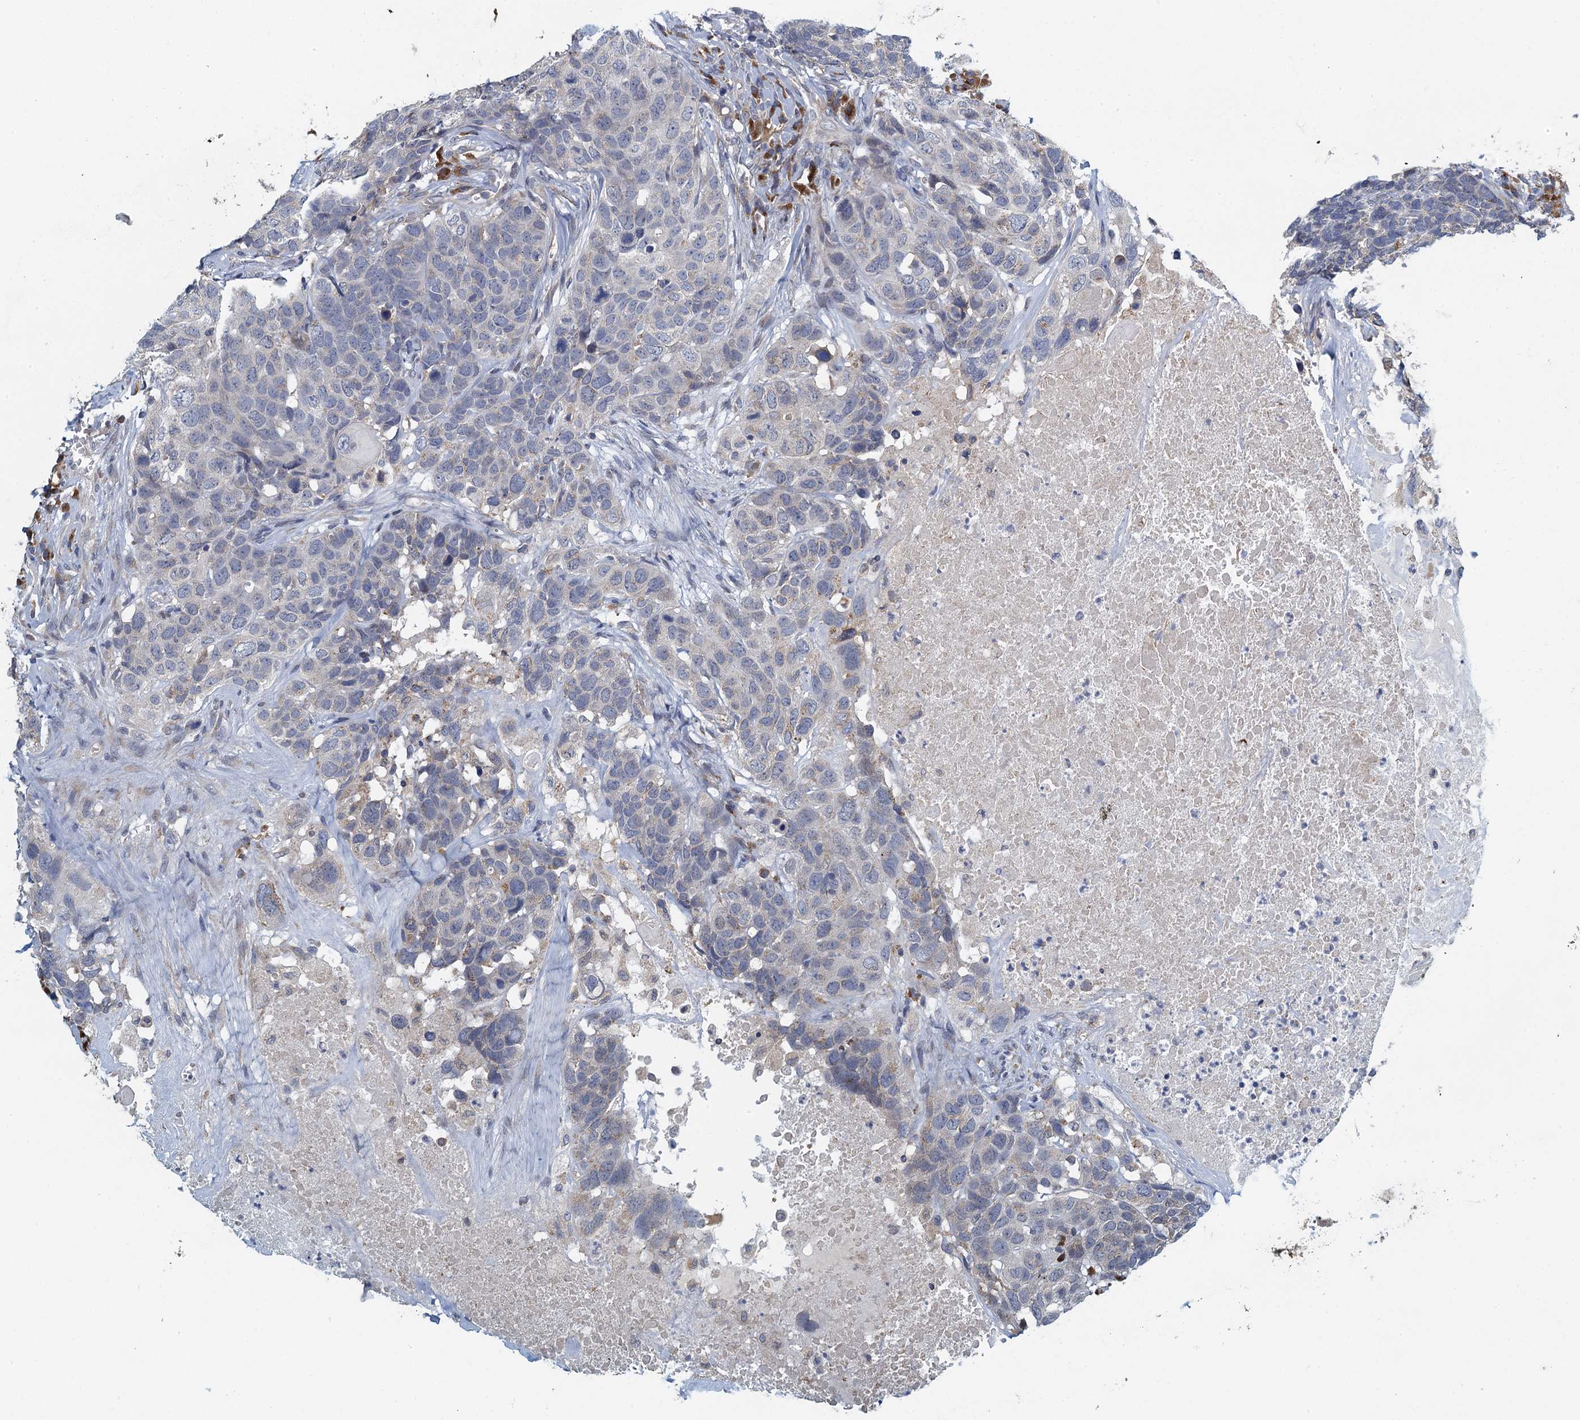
{"staining": {"intensity": "negative", "quantity": "none", "location": "none"}, "tissue": "head and neck cancer", "cell_type": "Tumor cells", "image_type": "cancer", "snomed": [{"axis": "morphology", "description": "Squamous cell carcinoma, NOS"}, {"axis": "topography", "description": "Head-Neck"}], "caption": "Protein analysis of head and neck cancer (squamous cell carcinoma) reveals no significant staining in tumor cells. (DAB (3,3'-diaminobenzidine) immunohistochemistry, high magnification).", "gene": "ALG2", "patient": {"sex": "male", "age": 66}}